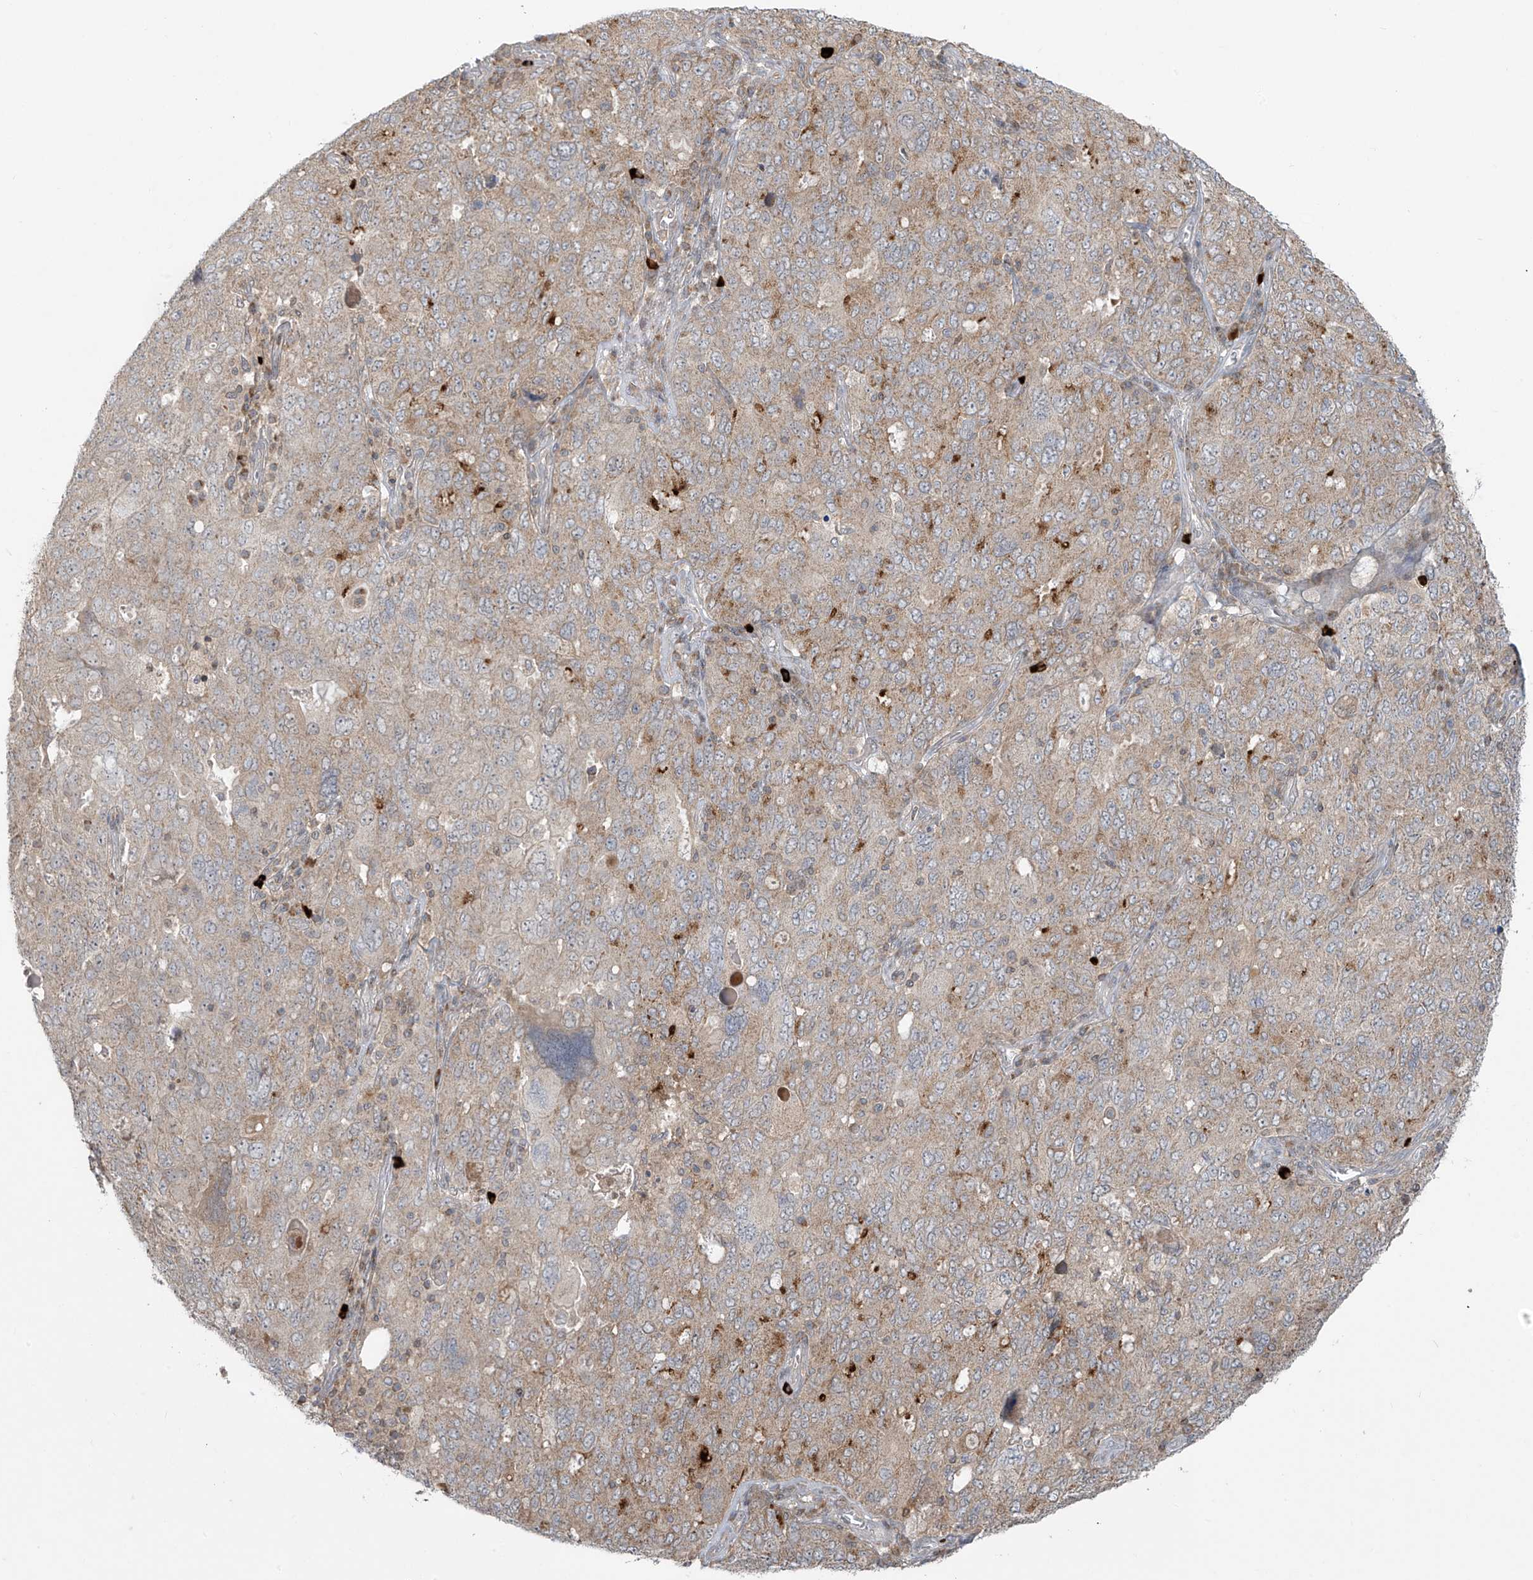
{"staining": {"intensity": "moderate", "quantity": "25%-75%", "location": "cytoplasmic/membranous"}, "tissue": "ovarian cancer", "cell_type": "Tumor cells", "image_type": "cancer", "snomed": [{"axis": "morphology", "description": "Carcinoma, endometroid"}, {"axis": "topography", "description": "Ovary"}], "caption": "Ovarian cancer stained with DAB IHC displays medium levels of moderate cytoplasmic/membranous expression in about 25%-75% of tumor cells.", "gene": "HDDC2", "patient": {"sex": "female", "age": 62}}